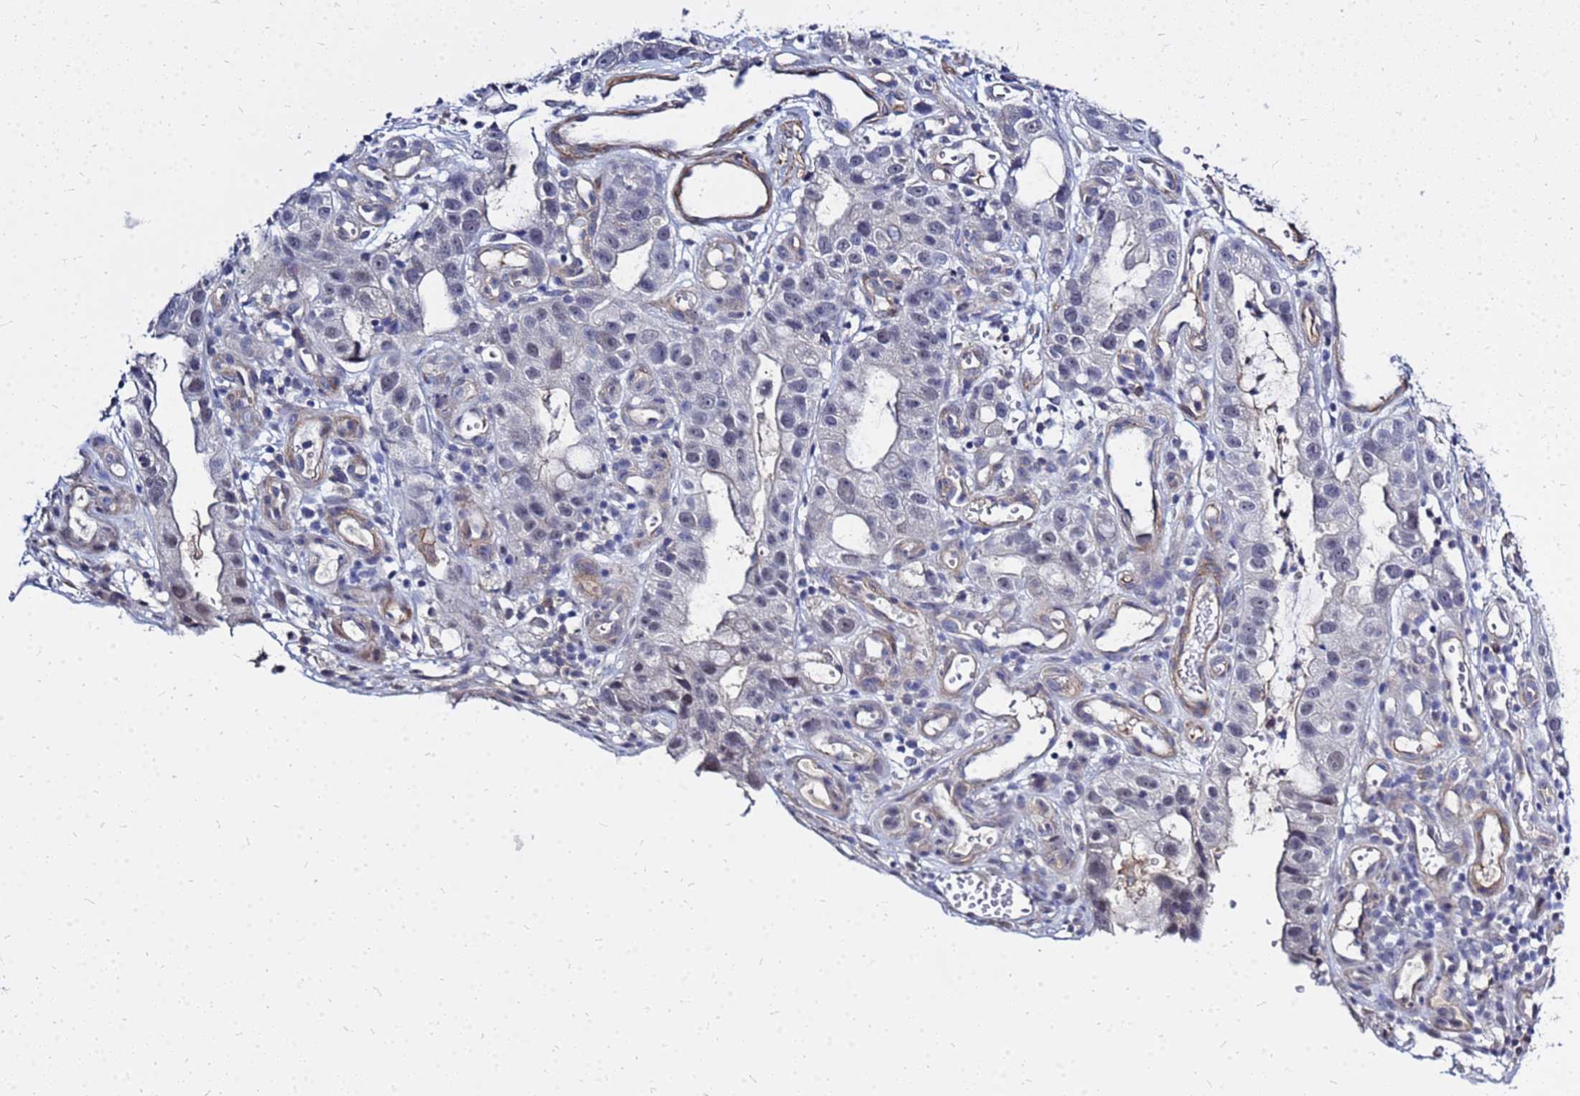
{"staining": {"intensity": "negative", "quantity": "none", "location": "none"}, "tissue": "stomach cancer", "cell_type": "Tumor cells", "image_type": "cancer", "snomed": [{"axis": "morphology", "description": "Adenocarcinoma, NOS"}, {"axis": "topography", "description": "Stomach"}], "caption": "IHC micrograph of adenocarcinoma (stomach) stained for a protein (brown), which shows no staining in tumor cells.", "gene": "SRGAP3", "patient": {"sex": "male", "age": 55}}